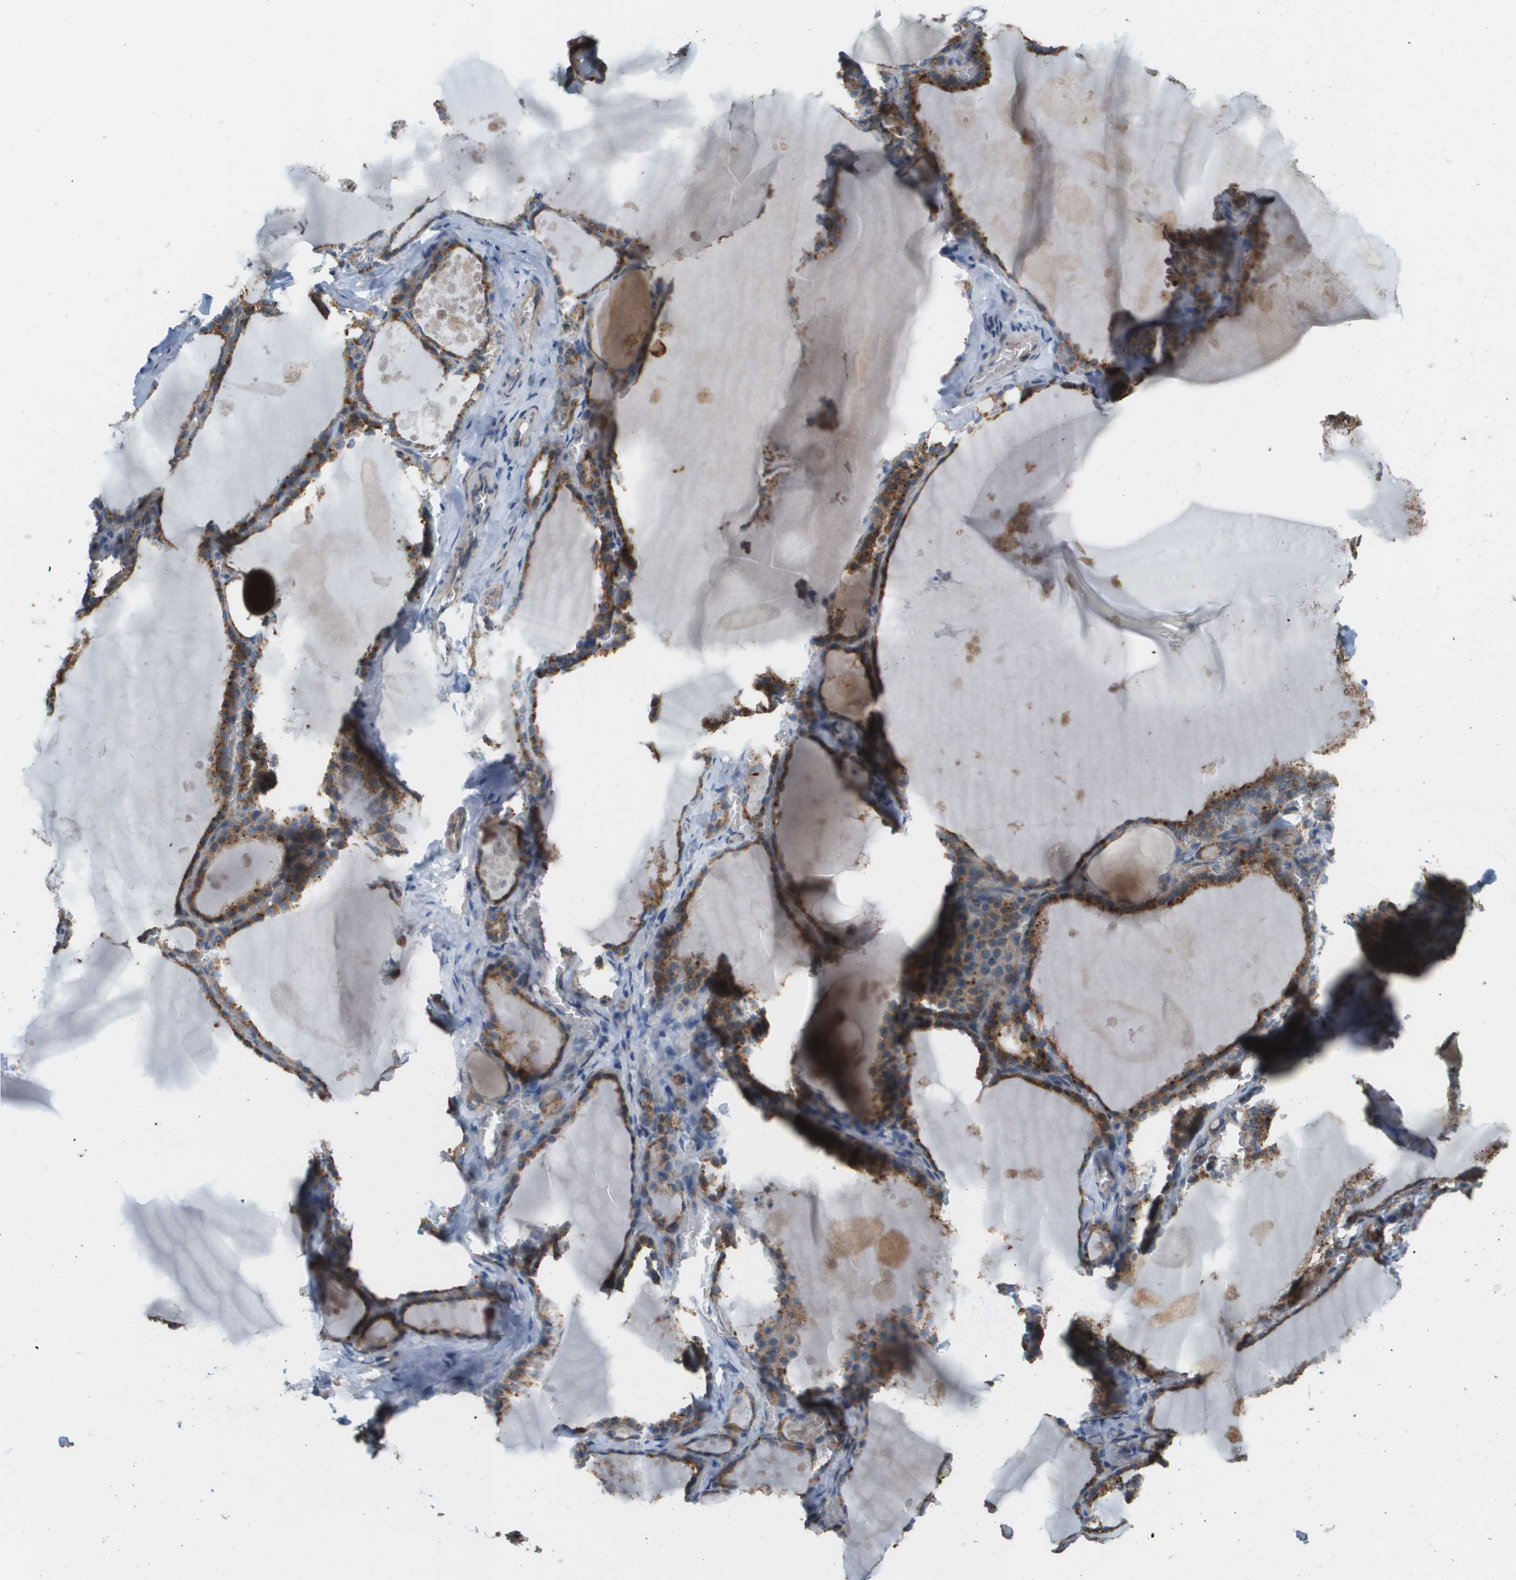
{"staining": {"intensity": "moderate", "quantity": ">75%", "location": "cytoplasmic/membranous"}, "tissue": "thyroid gland", "cell_type": "Glandular cells", "image_type": "normal", "snomed": [{"axis": "morphology", "description": "Normal tissue, NOS"}, {"axis": "topography", "description": "Thyroid gland"}], "caption": "An immunohistochemistry histopathology image of normal tissue is shown. Protein staining in brown labels moderate cytoplasmic/membranous positivity in thyroid gland within glandular cells.", "gene": "NRK", "patient": {"sex": "male", "age": 56}}